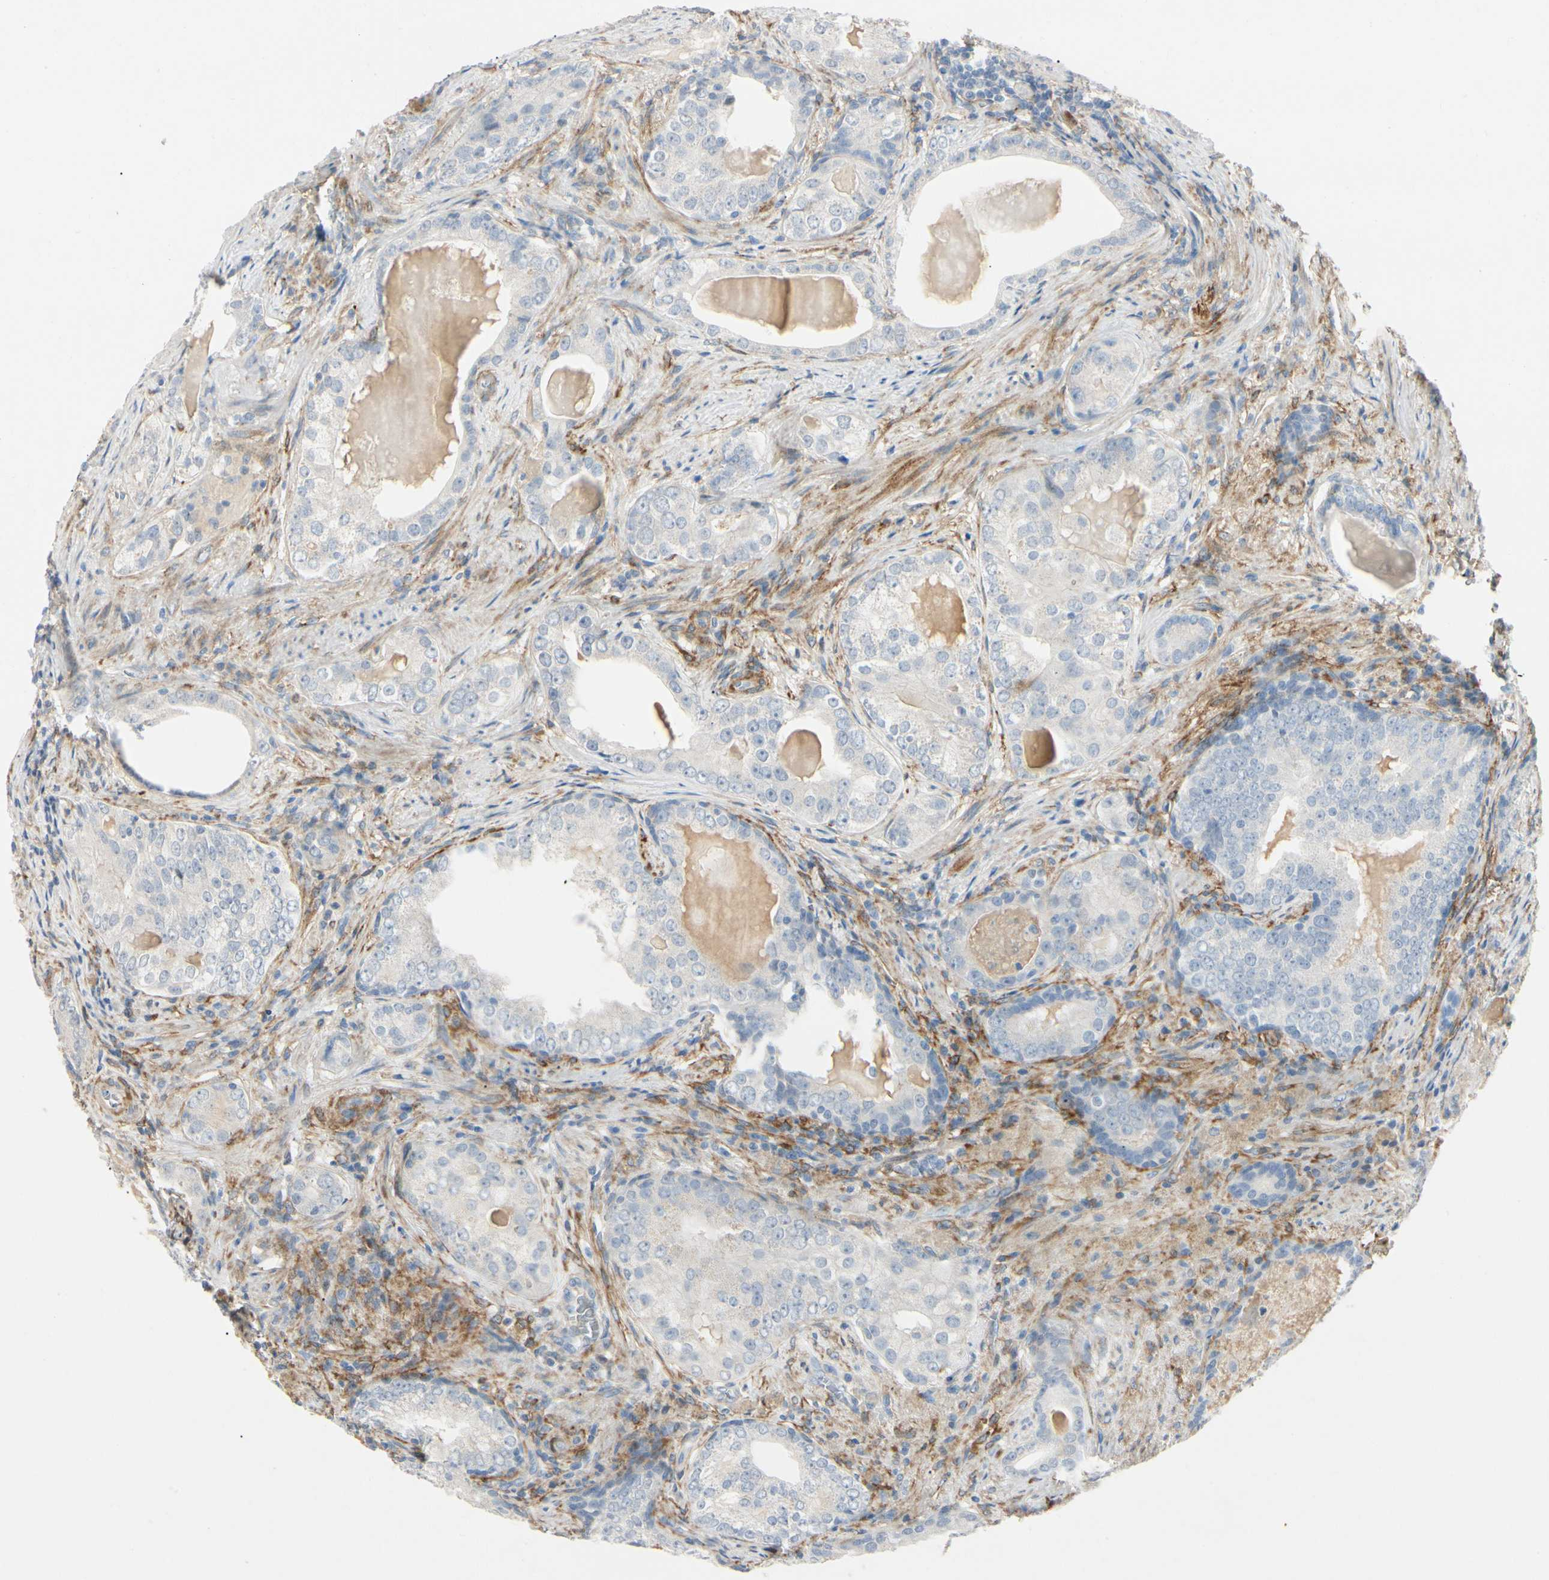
{"staining": {"intensity": "negative", "quantity": "none", "location": "none"}, "tissue": "prostate cancer", "cell_type": "Tumor cells", "image_type": "cancer", "snomed": [{"axis": "morphology", "description": "Adenocarcinoma, High grade"}, {"axis": "topography", "description": "Prostate"}], "caption": "A high-resolution image shows IHC staining of prostate cancer, which exhibits no significant positivity in tumor cells. The staining is performed using DAB (3,3'-diaminobenzidine) brown chromogen with nuclei counter-stained in using hematoxylin.", "gene": "AMPH", "patient": {"sex": "male", "age": 66}}